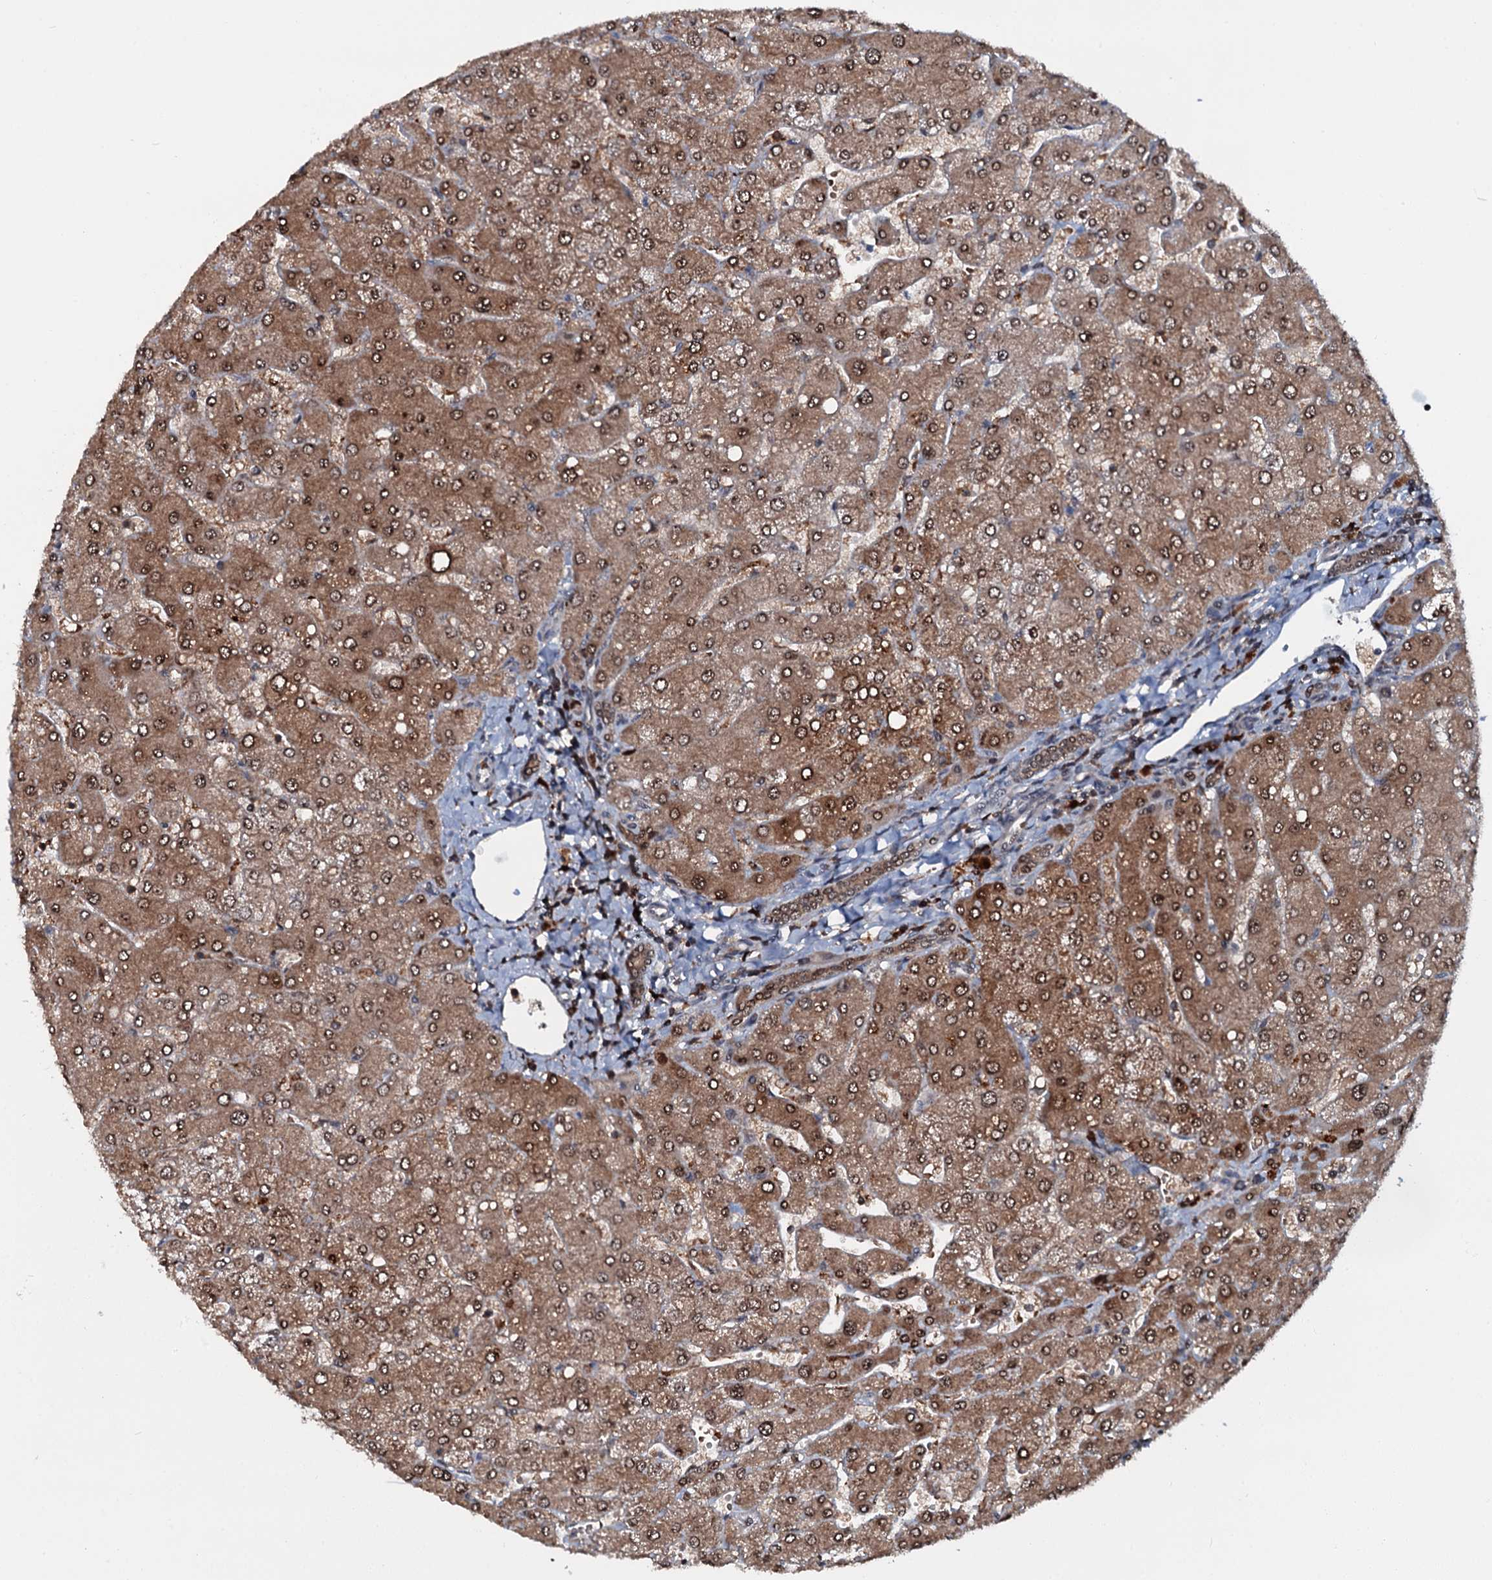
{"staining": {"intensity": "moderate", "quantity": ">75%", "location": "cytoplasmic/membranous,nuclear"}, "tissue": "liver", "cell_type": "Cholangiocytes", "image_type": "normal", "snomed": [{"axis": "morphology", "description": "Normal tissue, NOS"}, {"axis": "topography", "description": "Liver"}], "caption": "Protein staining of normal liver shows moderate cytoplasmic/membranous,nuclear staining in about >75% of cholangiocytes. (DAB = brown stain, brightfield microscopy at high magnification).", "gene": "HDDC3", "patient": {"sex": "male", "age": 55}}